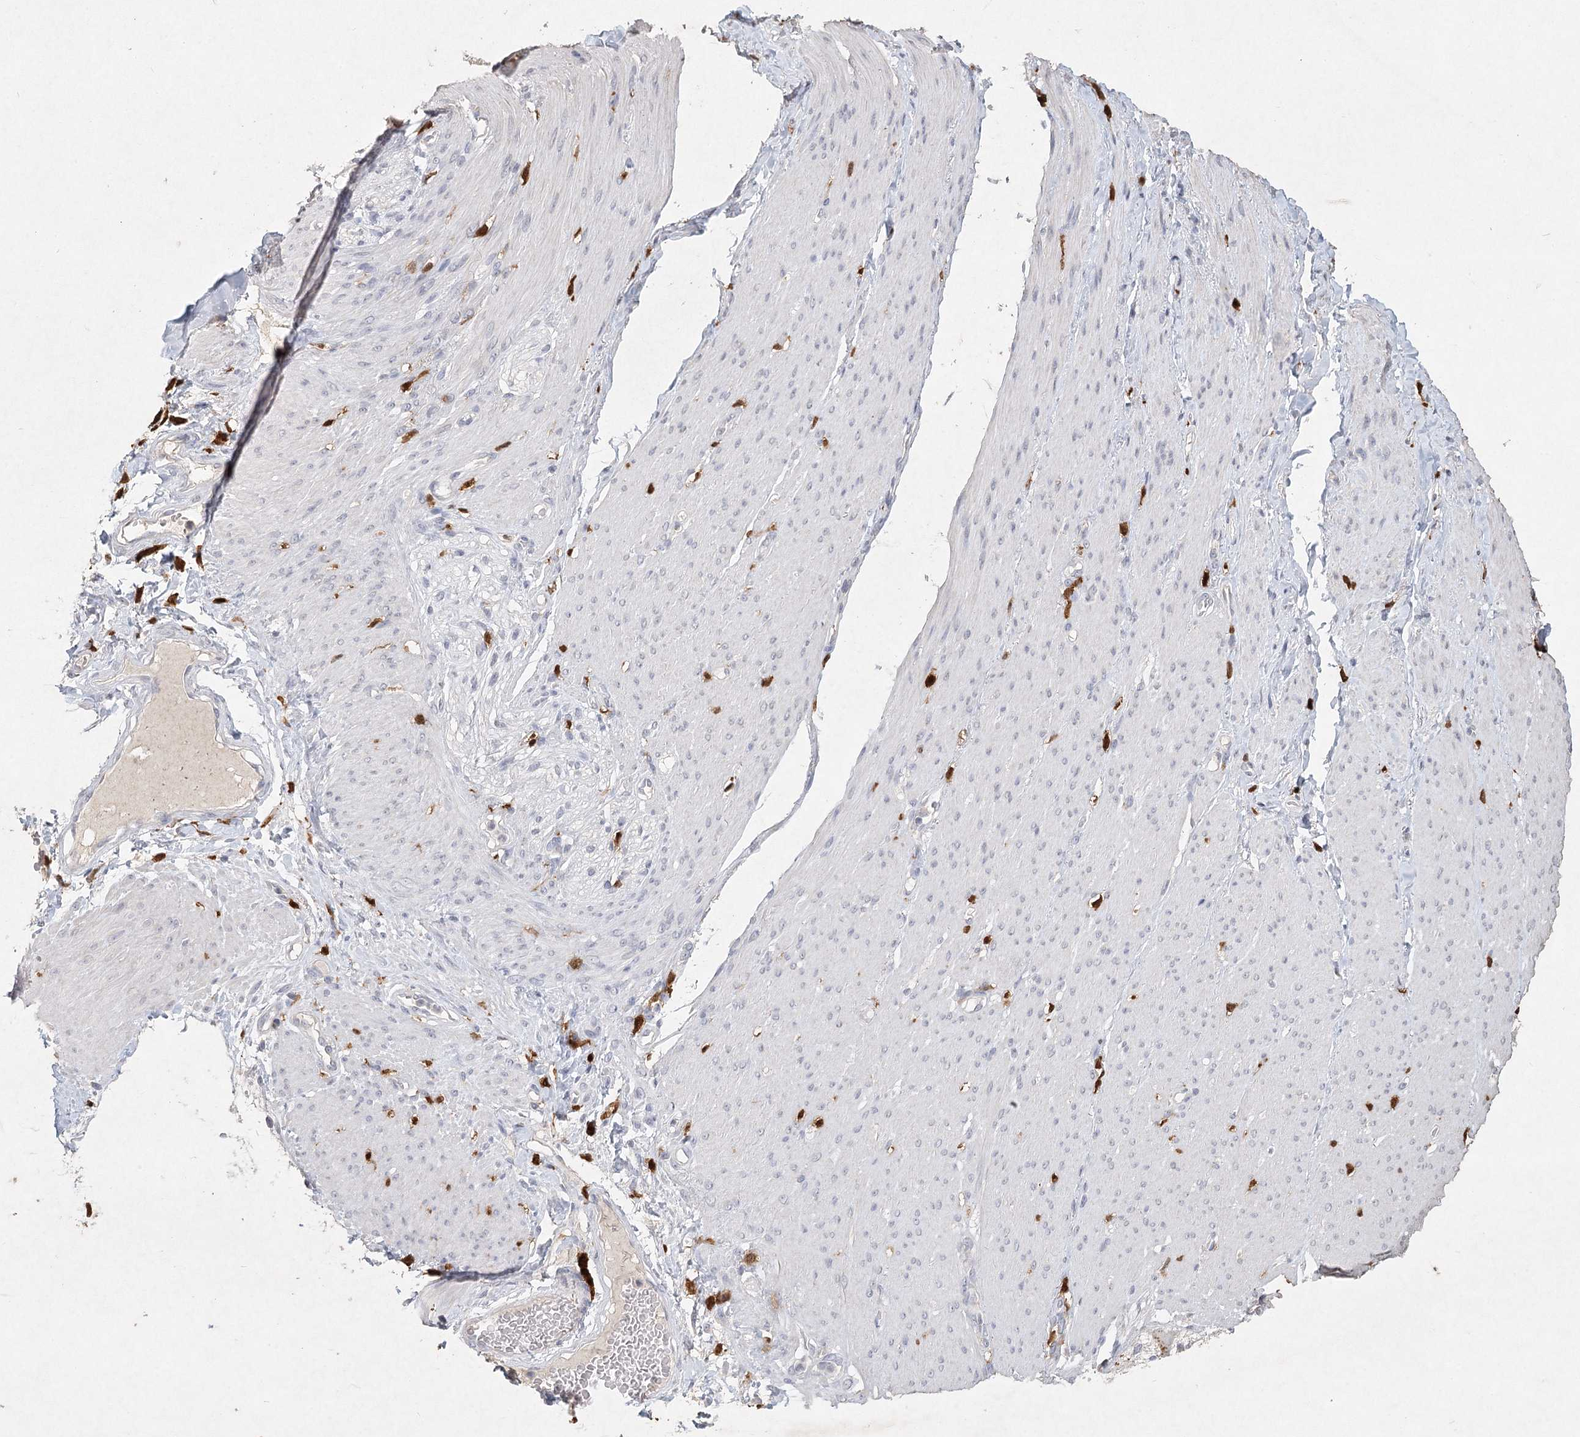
{"staining": {"intensity": "negative", "quantity": "none", "location": "none"}, "tissue": "adipose tissue", "cell_type": "Adipocytes", "image_type": "normal", "snomed": [{"axis": "morphology", "description": "Normal tissue, NOS"}, {"axis": "topography", "description": "Colon"}, {"axis": "topography", "description": "Peripheral nerve tissue"}], "caption": "Immunohistochemical staining of normal adipose tissue shows no significant staining in adipocytes.", "gene": "ARSI", "patient": {"sex": "female", "age": 61}}